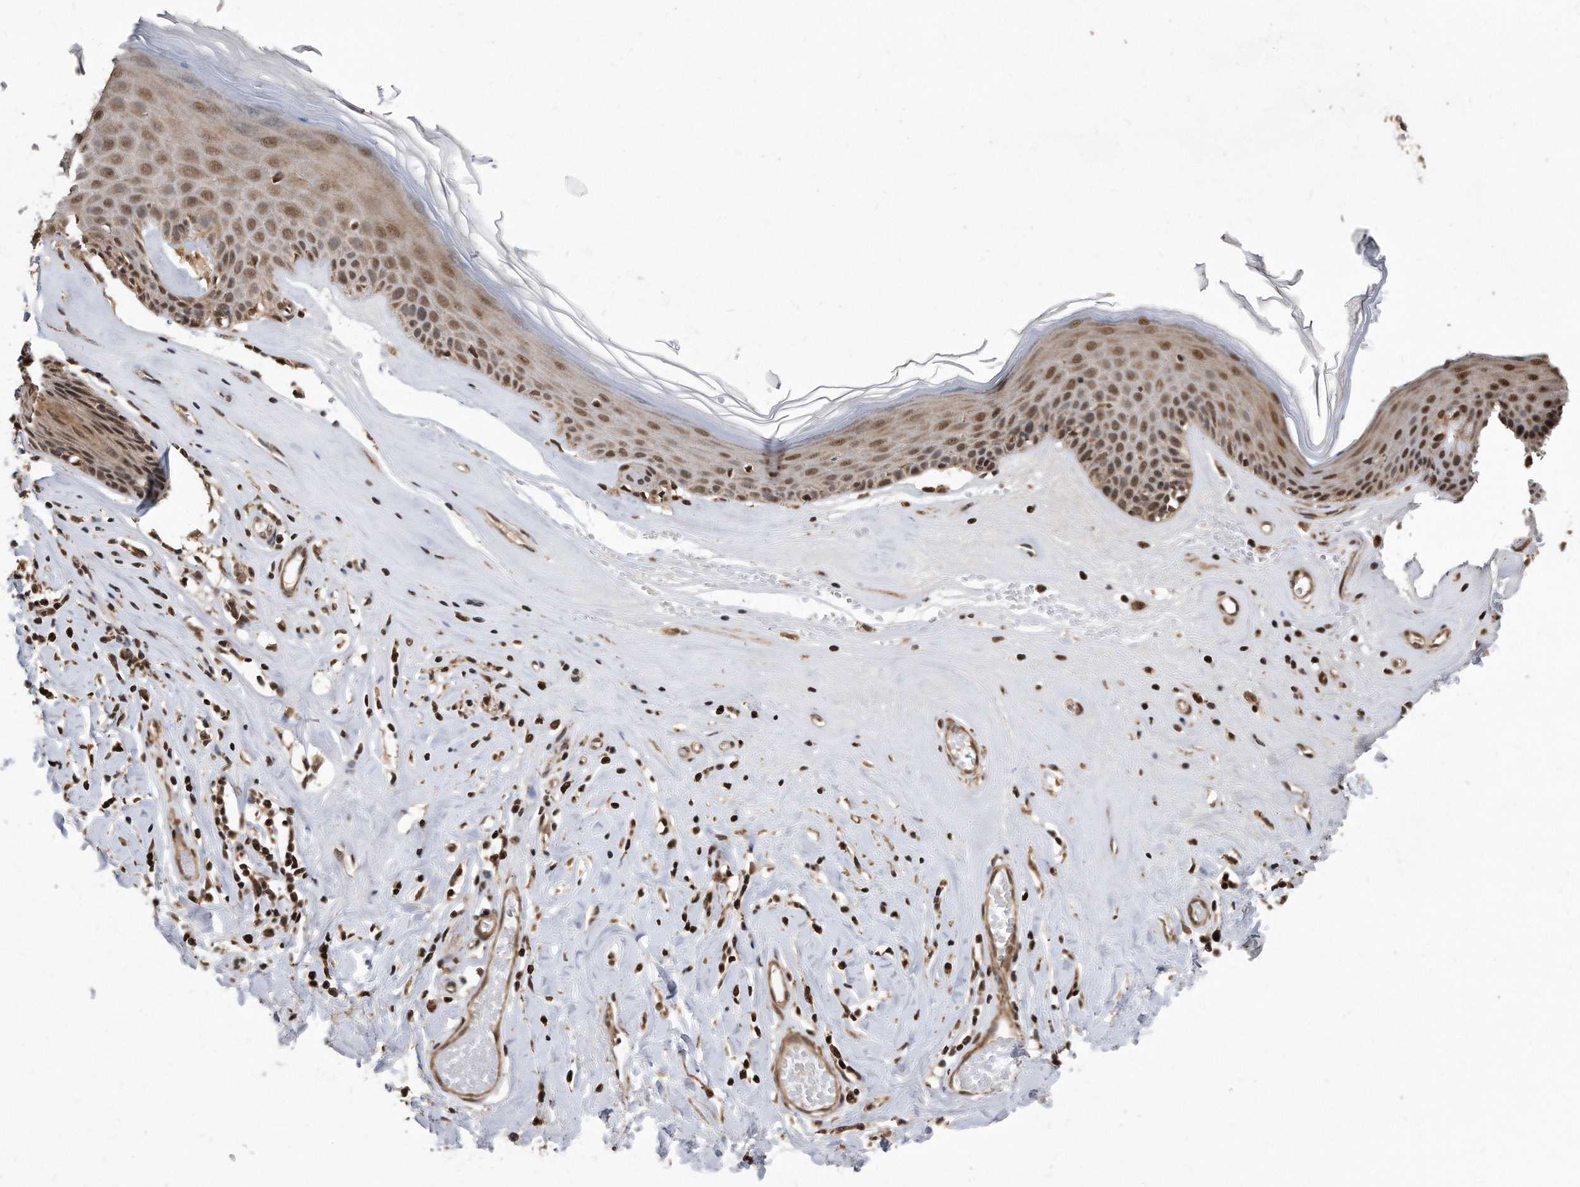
{"staining": {"intensity": "moderate", "quantity": ">75%", "location": "cytoplasmic/membranous,nuclear"}, "tissue": "skin", "cell_type": "Epidermal cells", "image_type": "normal", "snomed": [{"axis": "morphology", "description": "Normal tissue, NOS"}, {"axis": "morphology", "description": "Inflammation, NOS"}, {"axis": "topography", "description": "Vulva"}], "caption": "High-magnification brightfield microscopy of benign skin stained with DAB (3,3'-diaminobenzidine) (brown) and counterstained with hematoxylin (blue). epidermal cells exhibit moderate cytoplasmic/membranous,nuclear expression is present in approximately>75% of cells. (DAB = brown stain, brightfield microscopy at high magnification).", "gene": "DUSP22", "patient": {"sex": "female", "age": 84}}